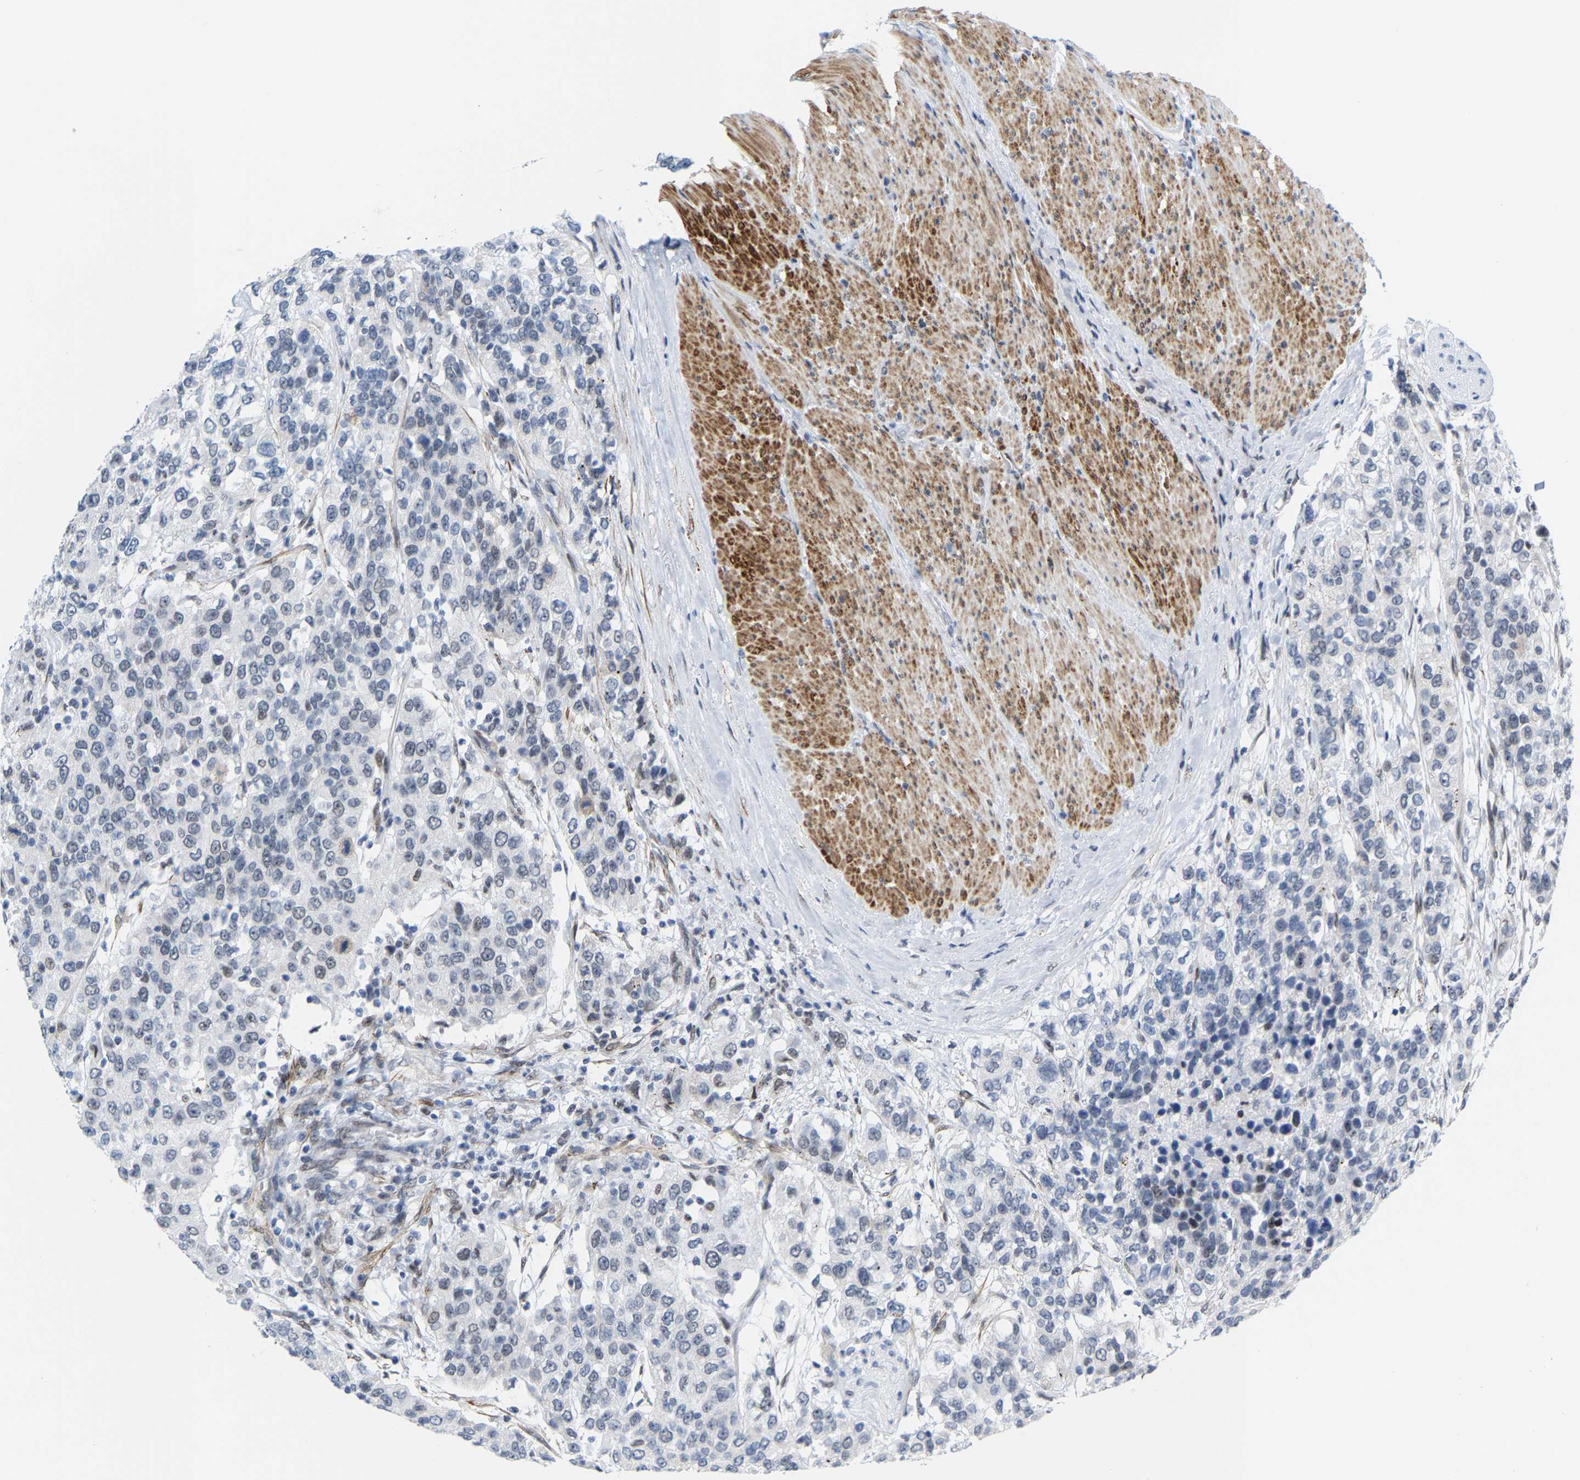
{"staining": {"intensity": "negative", "quantity": "none", "location": "none"}, "tissue": "urothelial cancer", "cell_type": "Tumor cells", "image_type": "cancer", "snomed": [{"axis": "morphology", "description": "Urothelial carcinoma, High grade"}, {"axis": "topography", "description": "Urinary bladder"}], "caption": "Immunohistochemistry (IHC) photomicrograph of human urothelial carcinoma (high-grade) stained for a protein (brown), which shows no positivity in tumor cells. (Immunohistochemistry, brightfield microscopy, high magnification).", "gene": "FAM180A", "patient": {"sex": "female", "age": 80}}